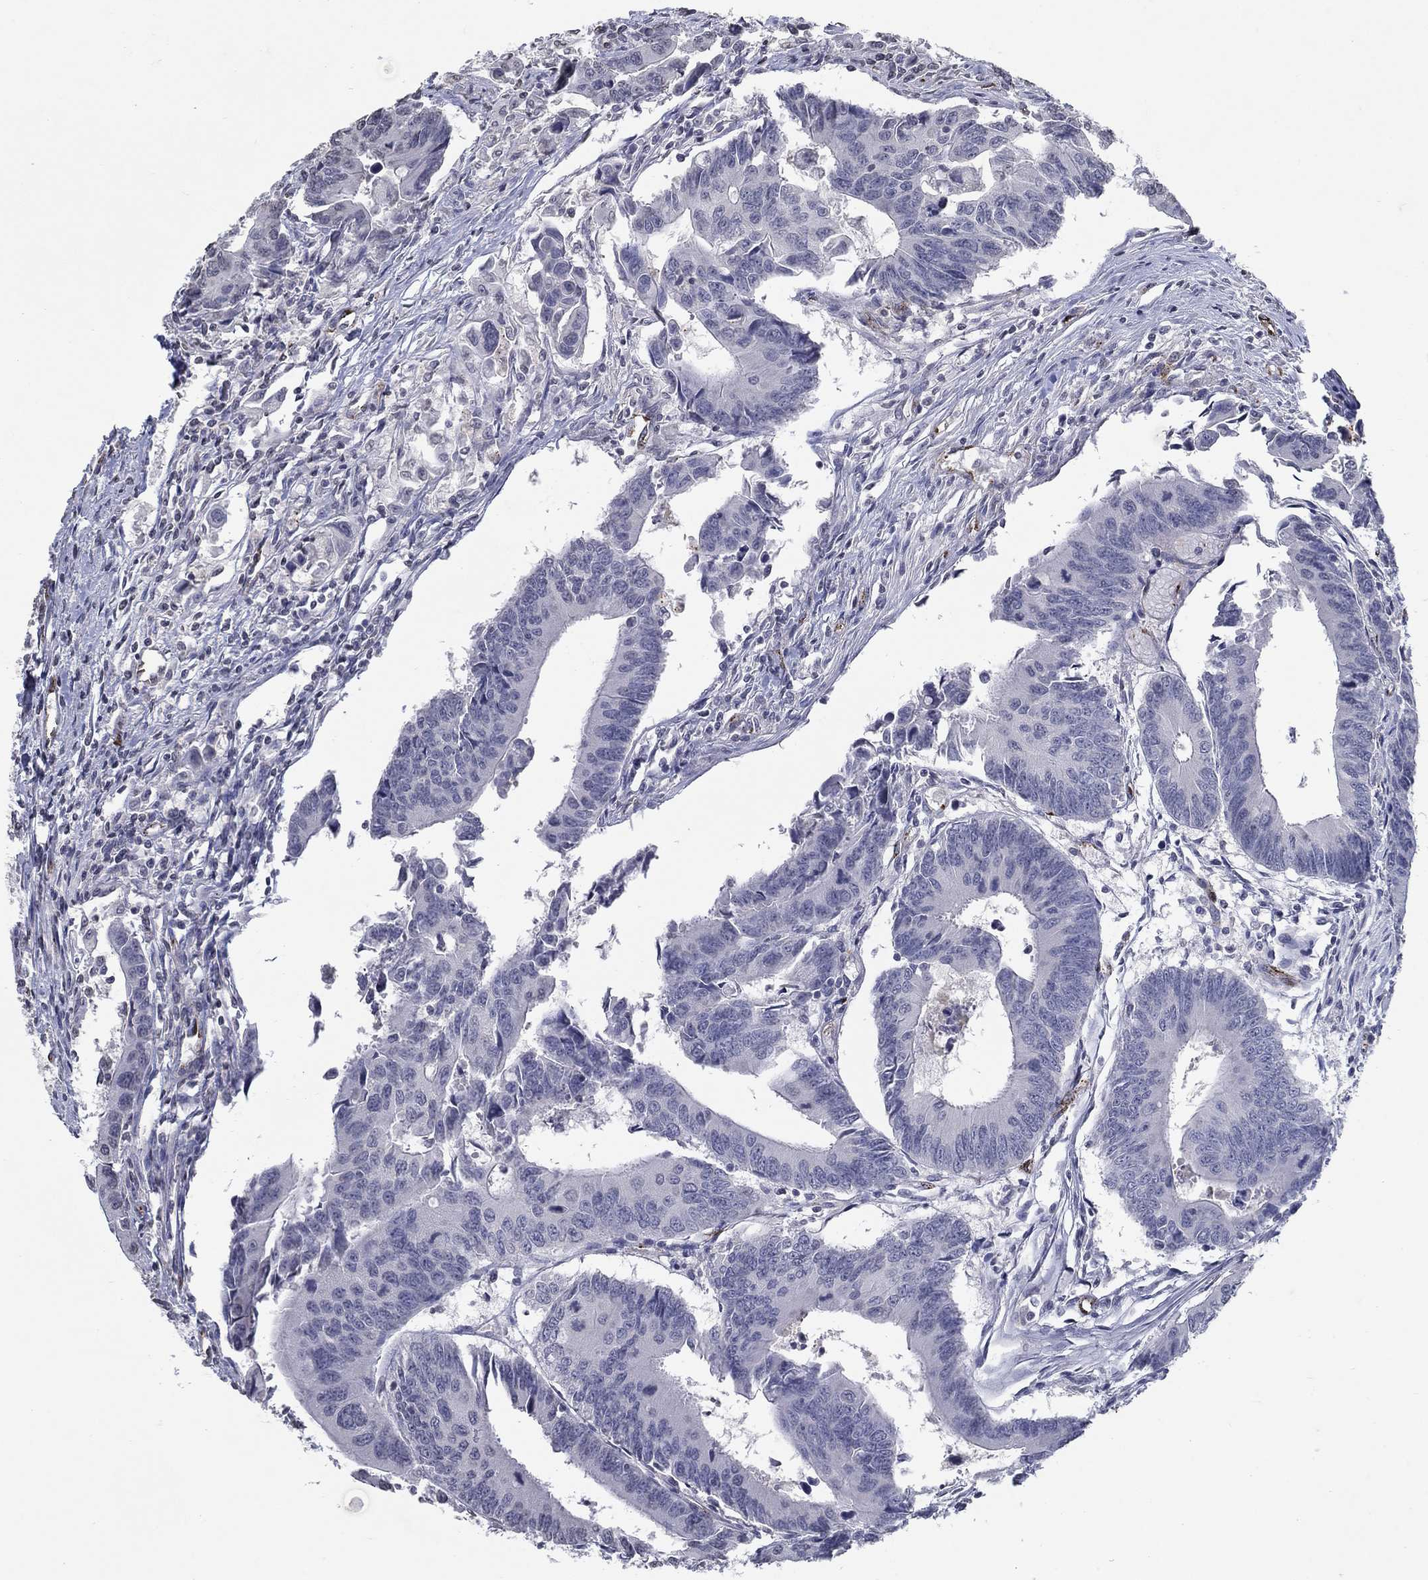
{"staining": {"intensity": "negative", "quantity": "none", "location": "none"}, "tissue": "colorectal cancer", "cell_type": "Tumor cells", "image_type": "cancer", "snomed": [{"axis": "morphology", "description": "Adenocarcinoma, NOS"}, {"axis": "topography", "description": "Rectum"}], "caption": "IHC histopathology image of neoplastic tissue: human colorectal cancer (adenocarcinoma) stained with DAB shows no significant protein staining in tumor cells. Nuclei are stained in blue.", "gene": "TINAG", "patient": {"sex": "male", "age": 67}}